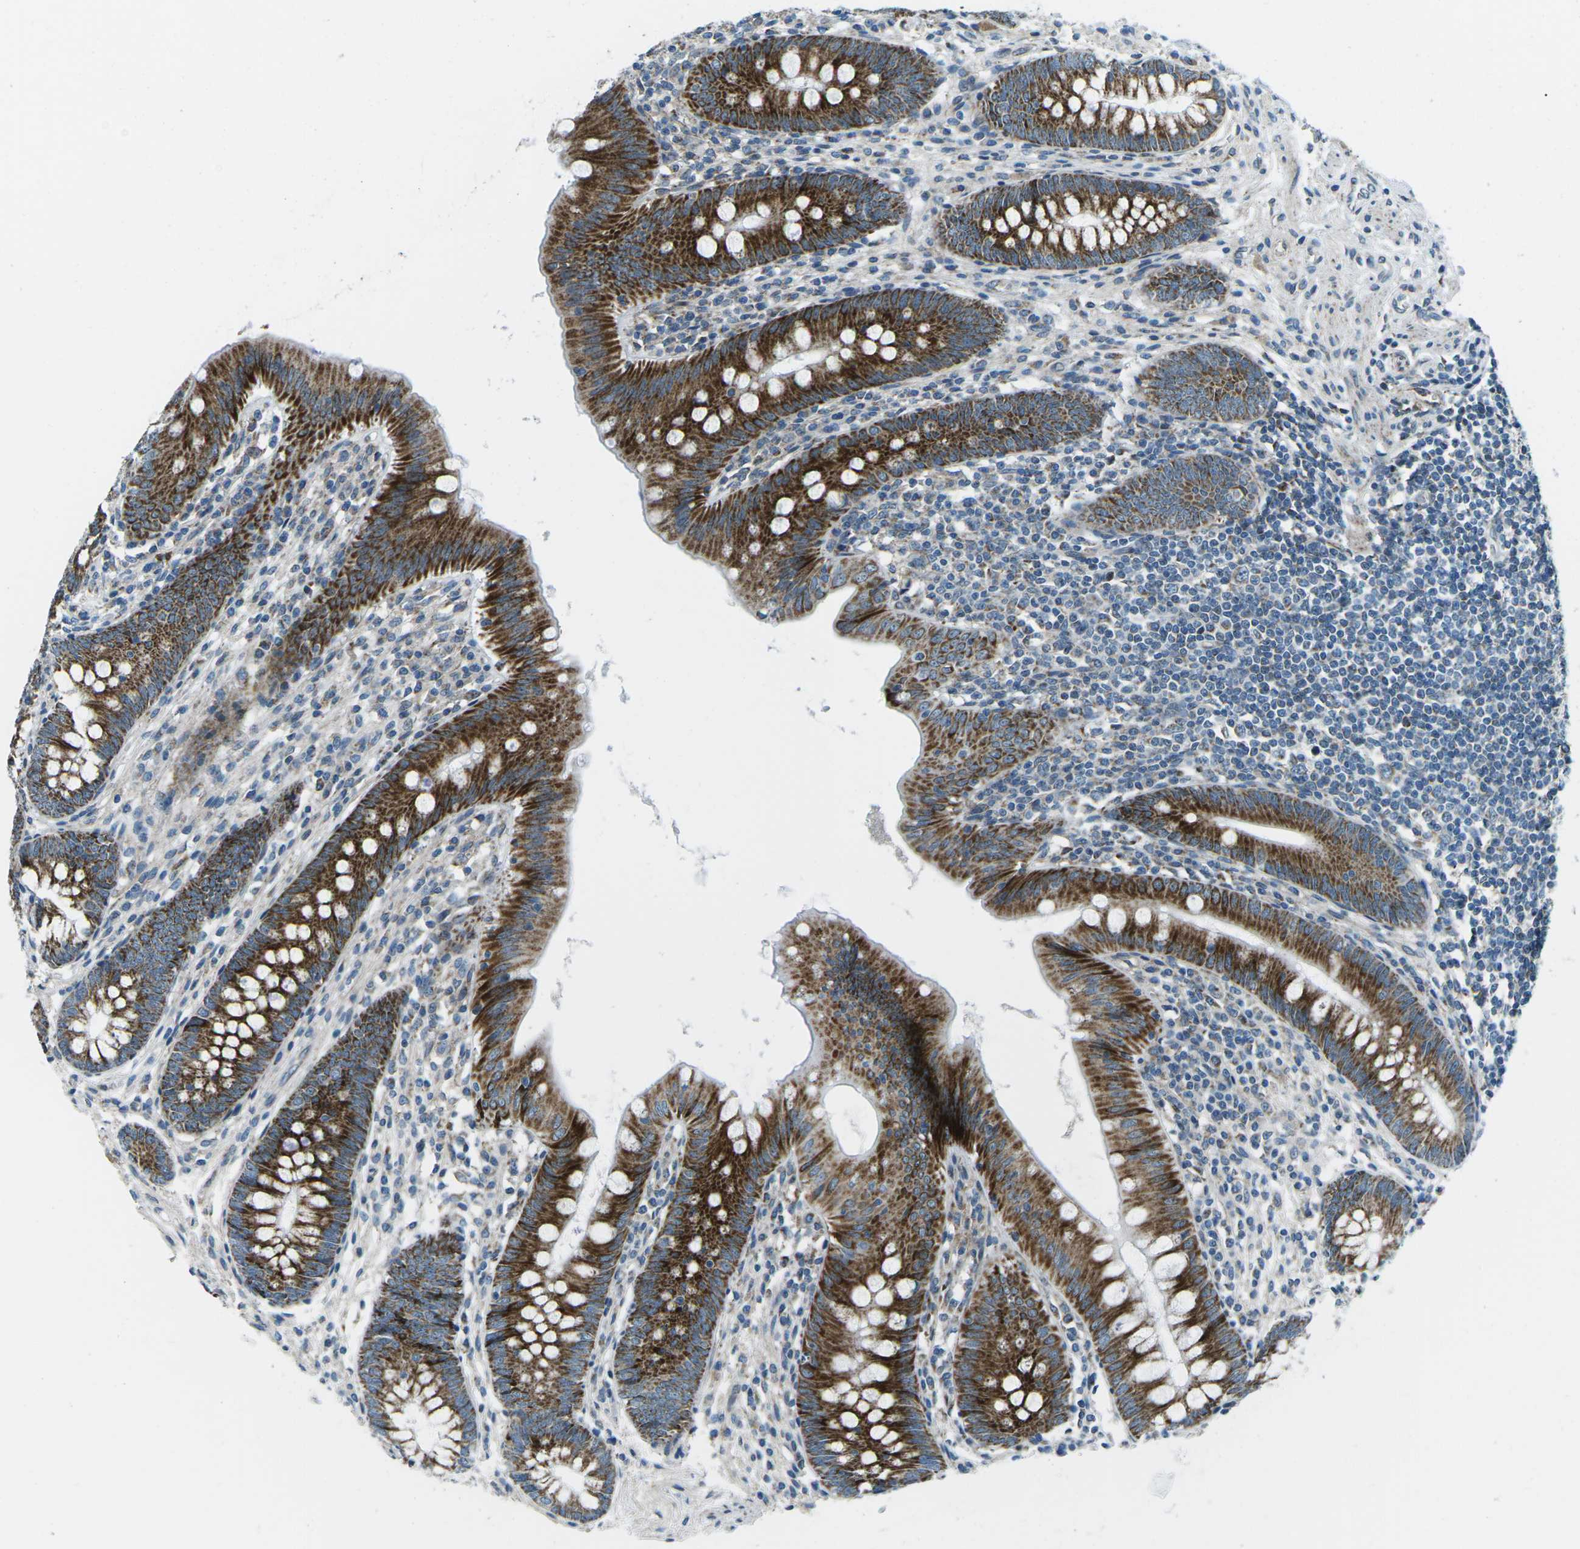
{"staining": {"intensity": "strong", "quantity": ">75%", "location": "cytoplasmic/membranous"}, "tissue": "appendix", "cell_type": "Glandular cells", "image_type": "normal", "snomed": [{"axis": "morphology", "description": "Normal tissue, NOS"}, {"axis": "topography", "description": "Appendix"}], "caption": "DAB immunohistochemical staining of unremarkable appendix reveals strong cytoplasmic/membranous protein expression in approximately >75% of glandular cells. (Stains: DAB (3,3'-diaminobenzidine) in brown, nuclei in blue, Microscopy: brightfield microscopy at high magnification).", "gene": "RFESD", "patient": {"sex": "male", "age": 56}}